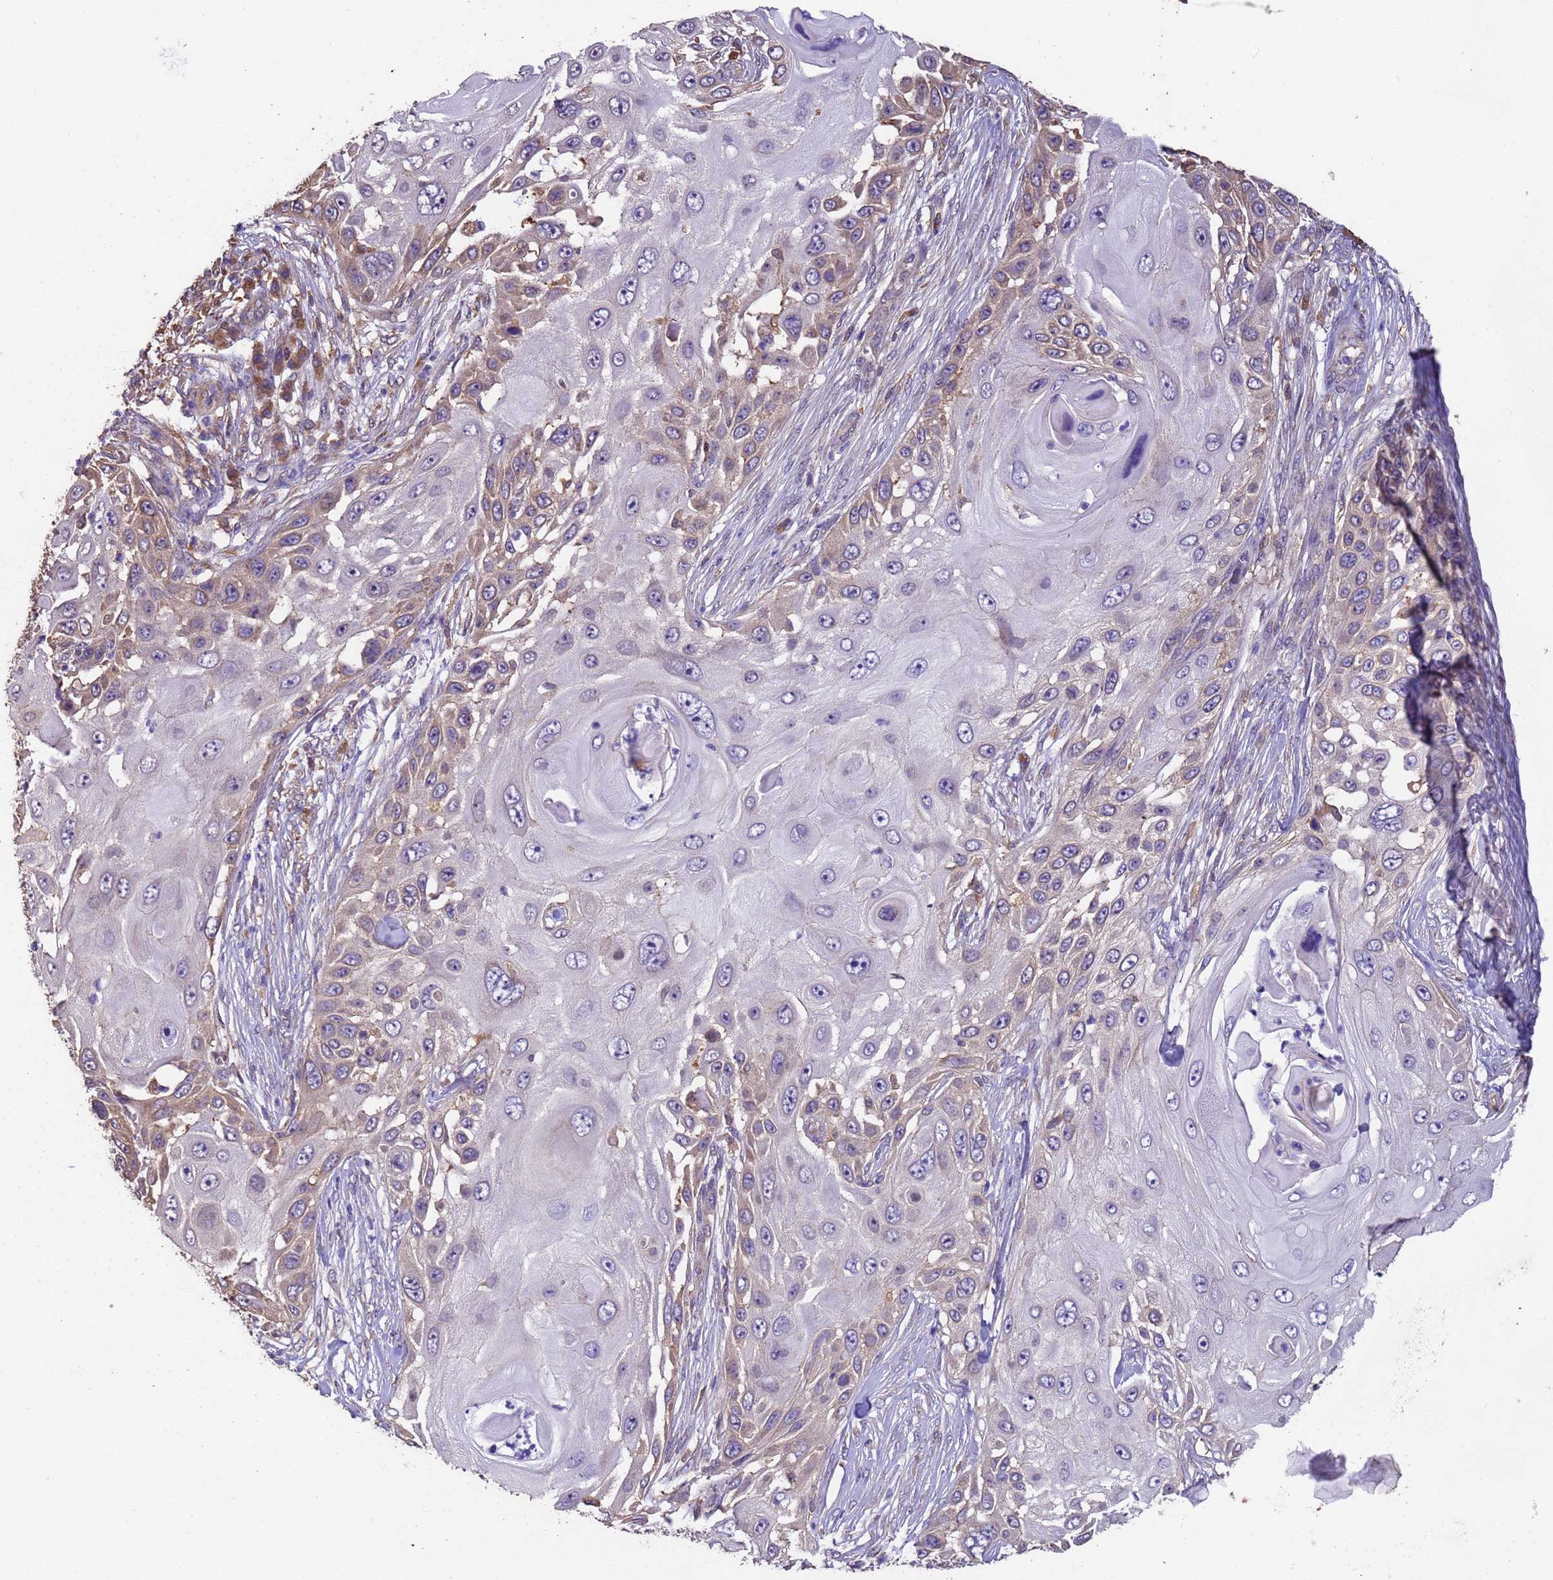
{"staining": {"intensity": "weak", "quantity": "<25%", "location": "cytoplasmic/membranous"}, "tissue": "skin cancer", "cell_type": "Tumor cells", "image_type": "cancer", "snomed": [{"axis": "morphology", "description": "Squamous cell carcinoma, NOS"}, {"axis": "topography", "description": "Skin"}], "caption": "Protein analysis of skin cancer (squamous cell carcinoma) shows no significant staining in tumor cells.", "gene": "NPHP1", "patient": {"sex": "female", "age": 44}}